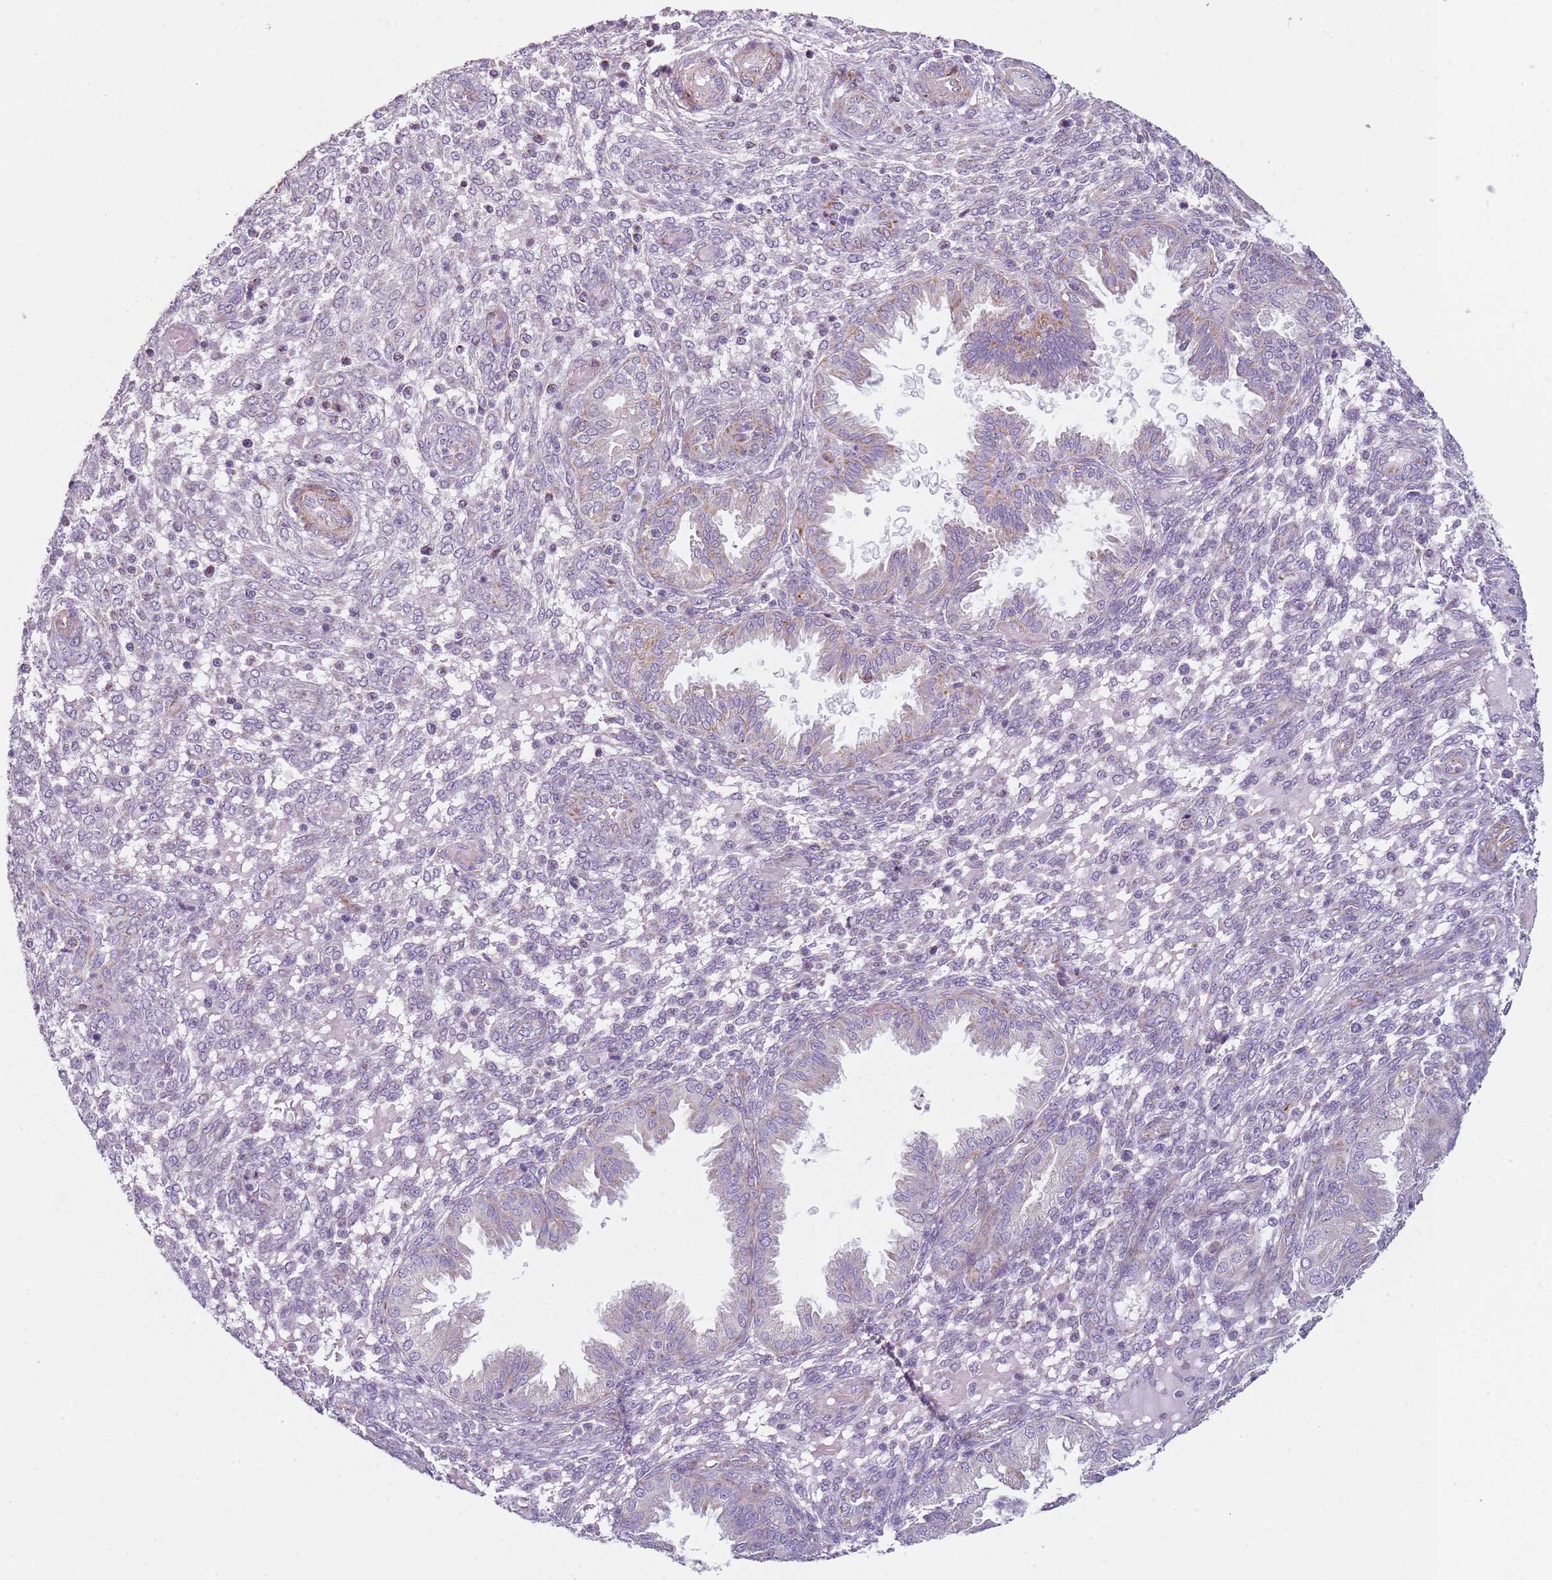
{"staining": {"intensity": "negative", "quantity": "none", "location": "none"}, "tissue": "endometrium", "cell_type": "Cells in endometrial stroma", "image_type": "normal", "snomed": [{"axis": "morphology", "description": "Normal tissue, NOS"}, {"axis": "topography", "description": "Endometrium"}], "caption": "Immunohistochemical staining of unremarkable human endometrium reveals no significant expression in cells in endometrial stroma.", "gene": "ALS2", "patient": {"sex": "female", "age": 33}}